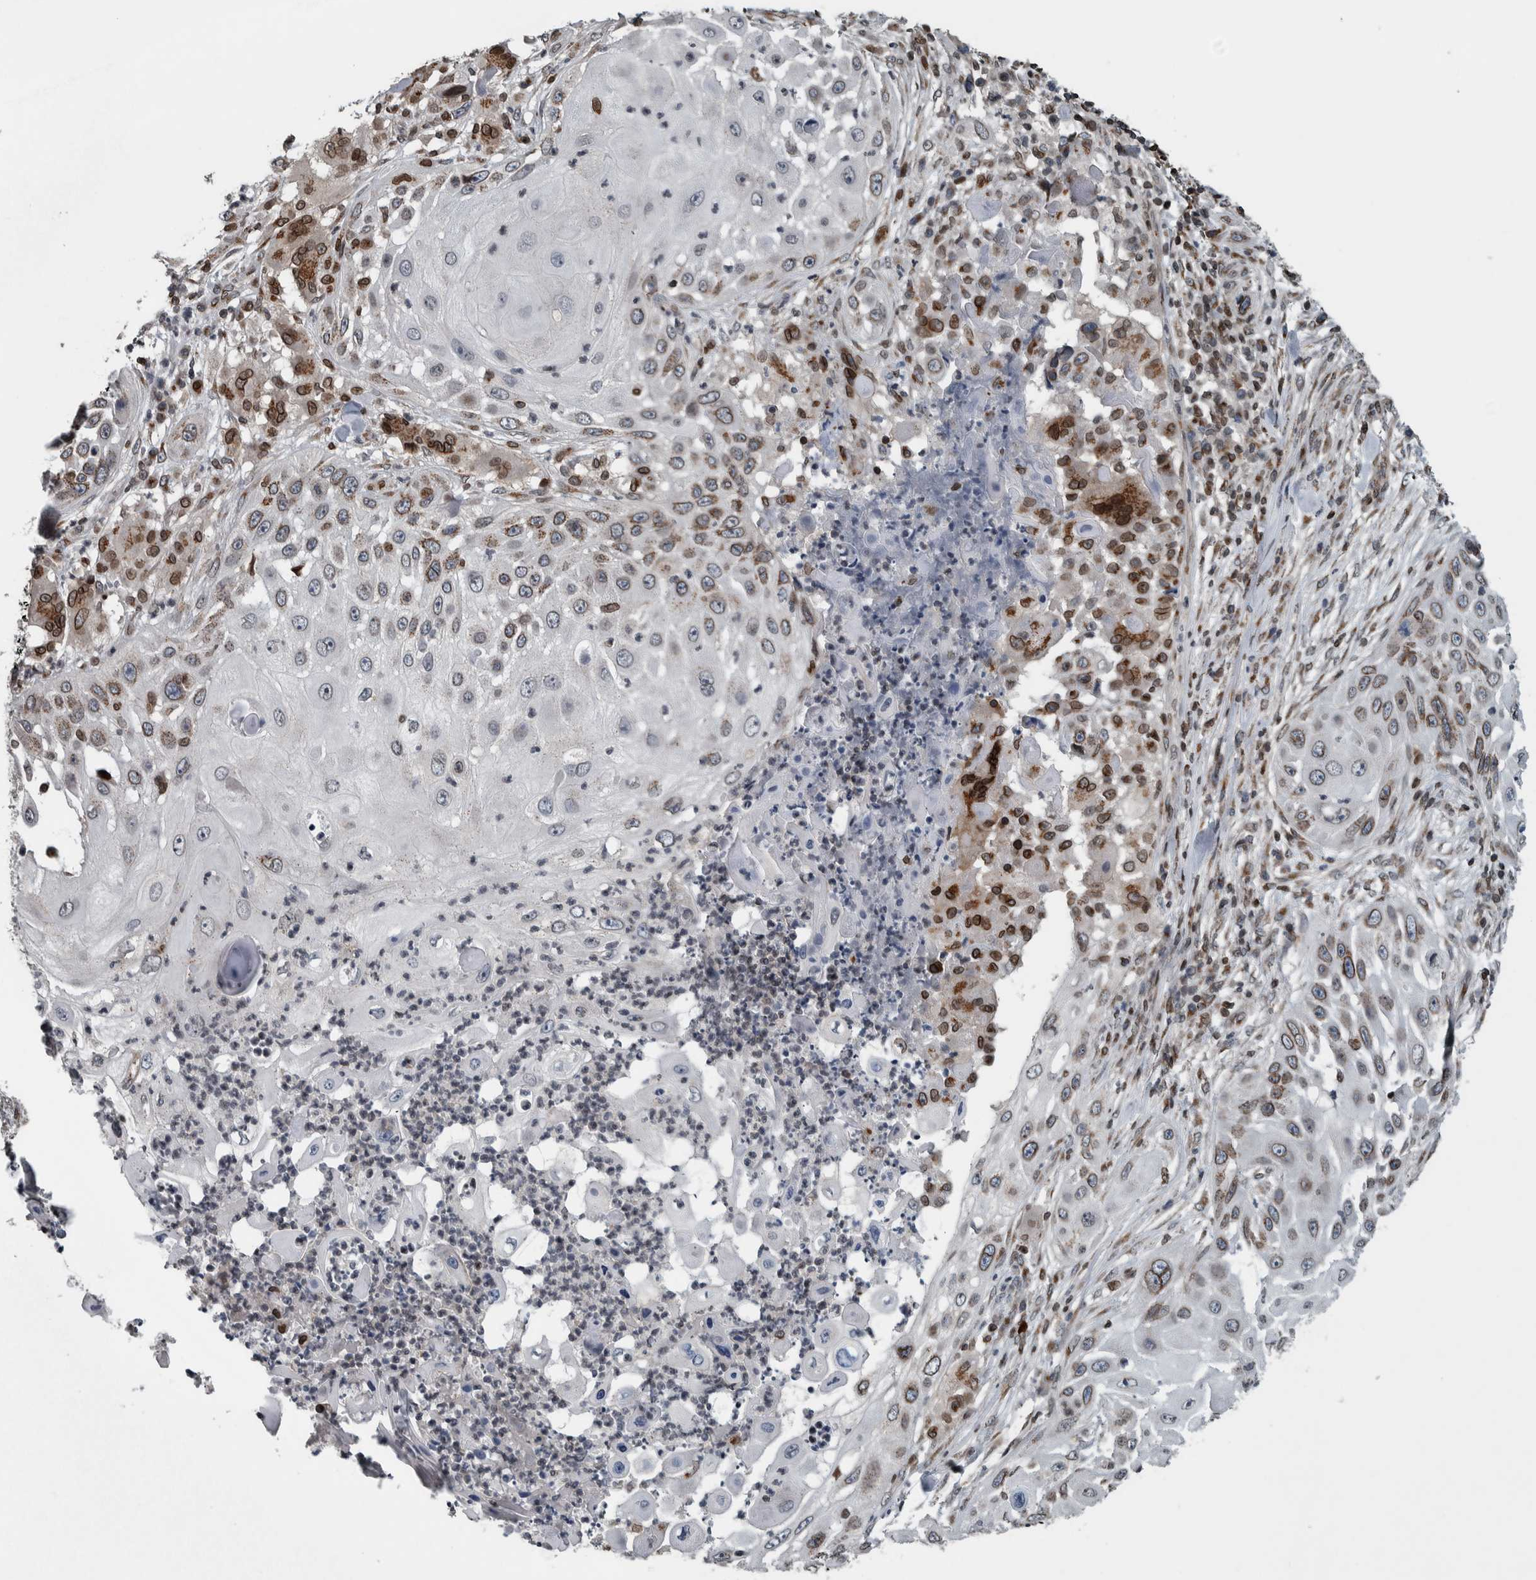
{"staining": {"intensity": "moderate", "quantity": "25%-75%", "location": "cytoplasmic/membranous,nuclear"}, "tissue": "skin cancer", "cell_type": "Tumor cells", "image_type": "cancer", "snomed": [{"axis": "morphology", "description": "Squamous cell carcinoma, NOS"}, {"axis": "topography", "description": "Skin"}], "caption": "Immunohistochemical staining of squamous cell carcinoma (skin) reveals medium levels of moderate cytoplasmic/membranous and nuclear protein expression in about 25%-75% of tumor cells. The staining is performed using DAB (3,3'-diaminobenzidine) brown chromogen to label protein expression. The nuclei are counter-stained blue using hematoxylin.", "gene": "FAM135B", "patient": {"sex": "female", "age": 44}}